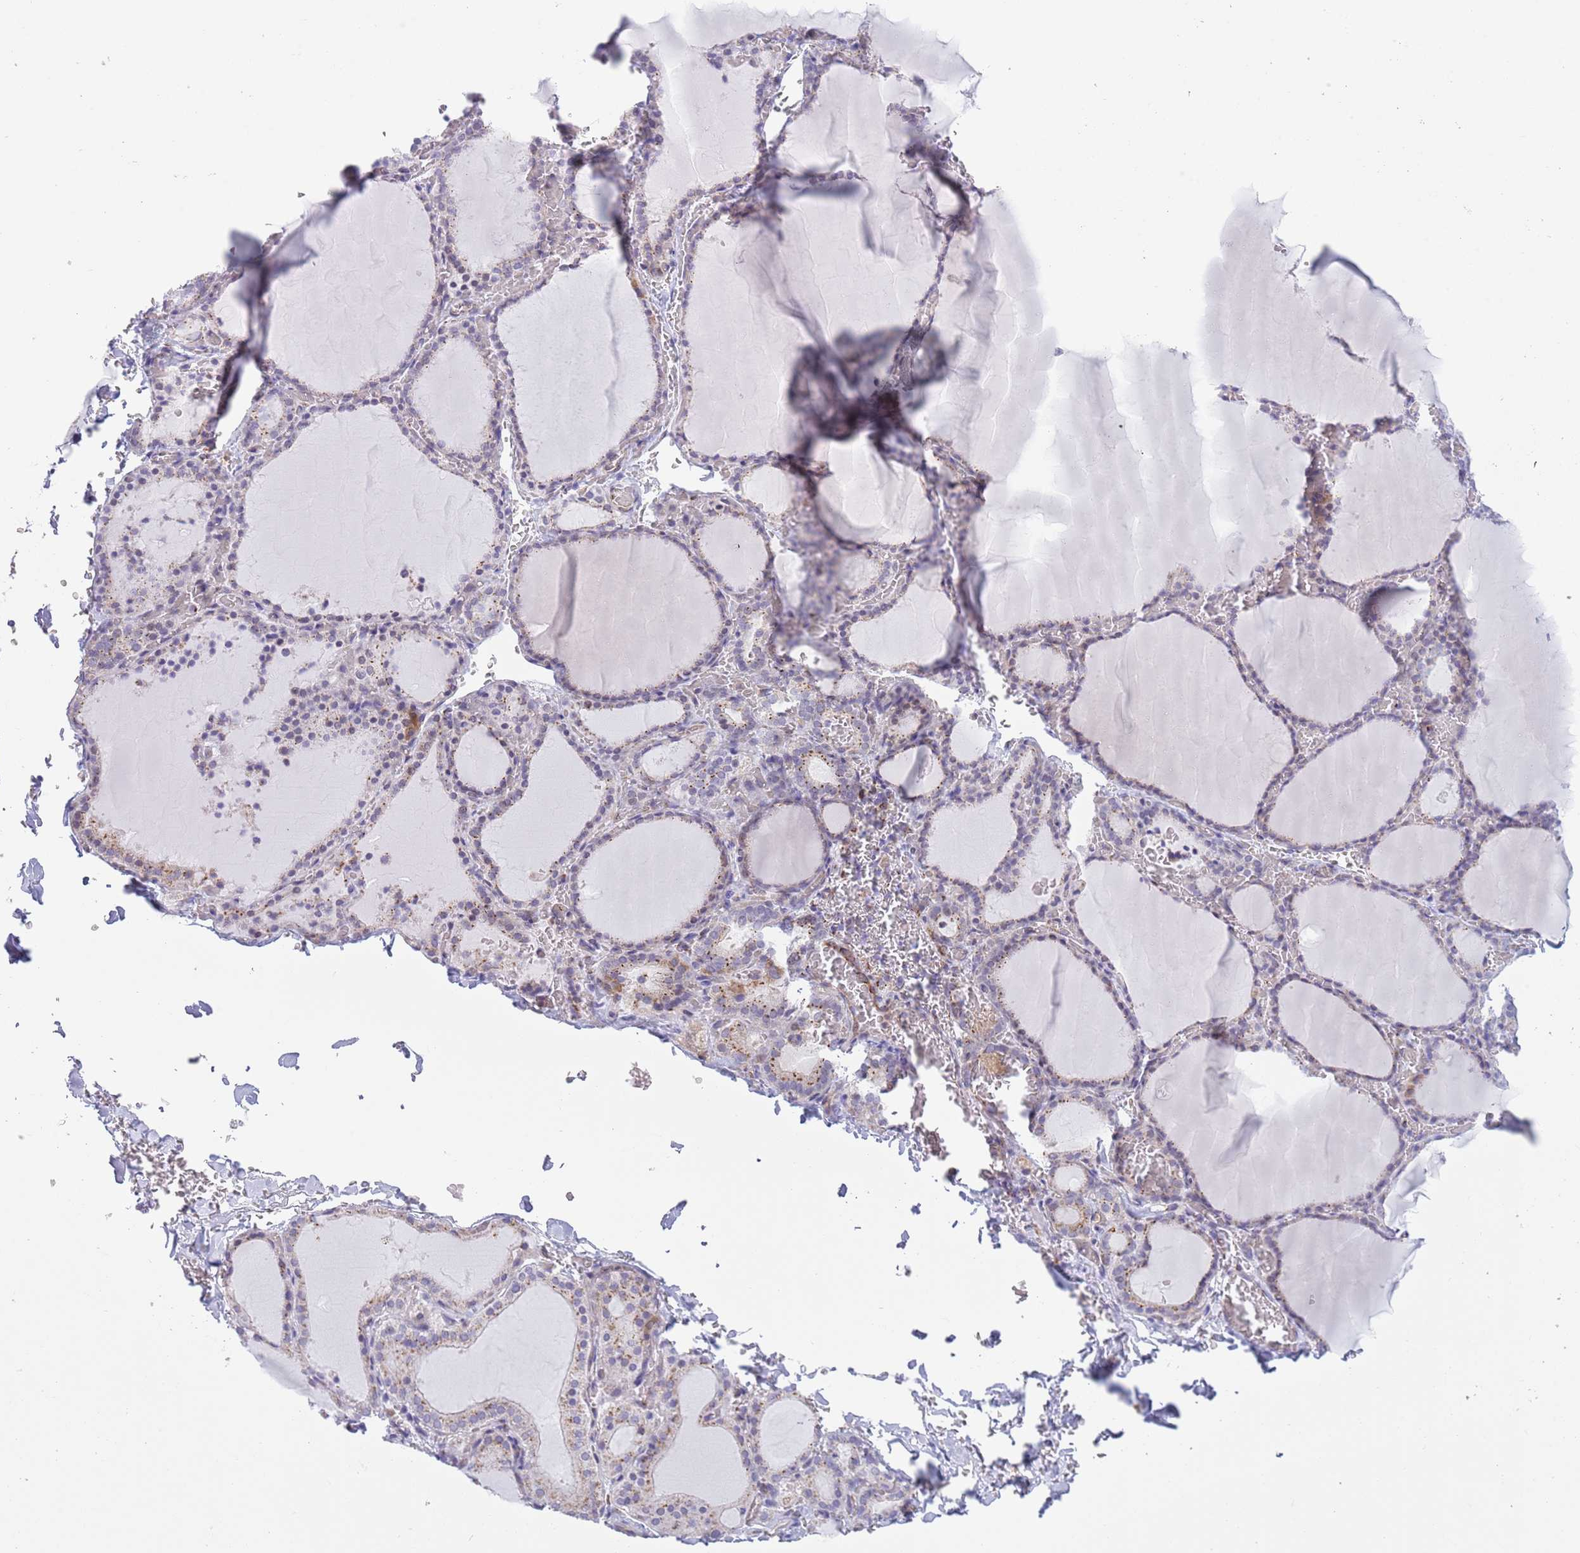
{"staining": {"intensity": "negative", "quantity": "none", "location": "none"}, "tissue": "thyroid gland", "cell_type": "Glandular cells", "image_type": "normal", "snomed": [{"axis": "morphology", "description": "Normal tissue, NOS"}, {"axis": "topography", "description": "Thyroid gland"}], "caption": "This image is of benign thyroid gland stained with IHC to label a protein in brown with the nuclei are counter-stained blue. There is no staining in glandular cells.", "gene": "C20orf96", "patient": {"sex": "female", "age": 39}}